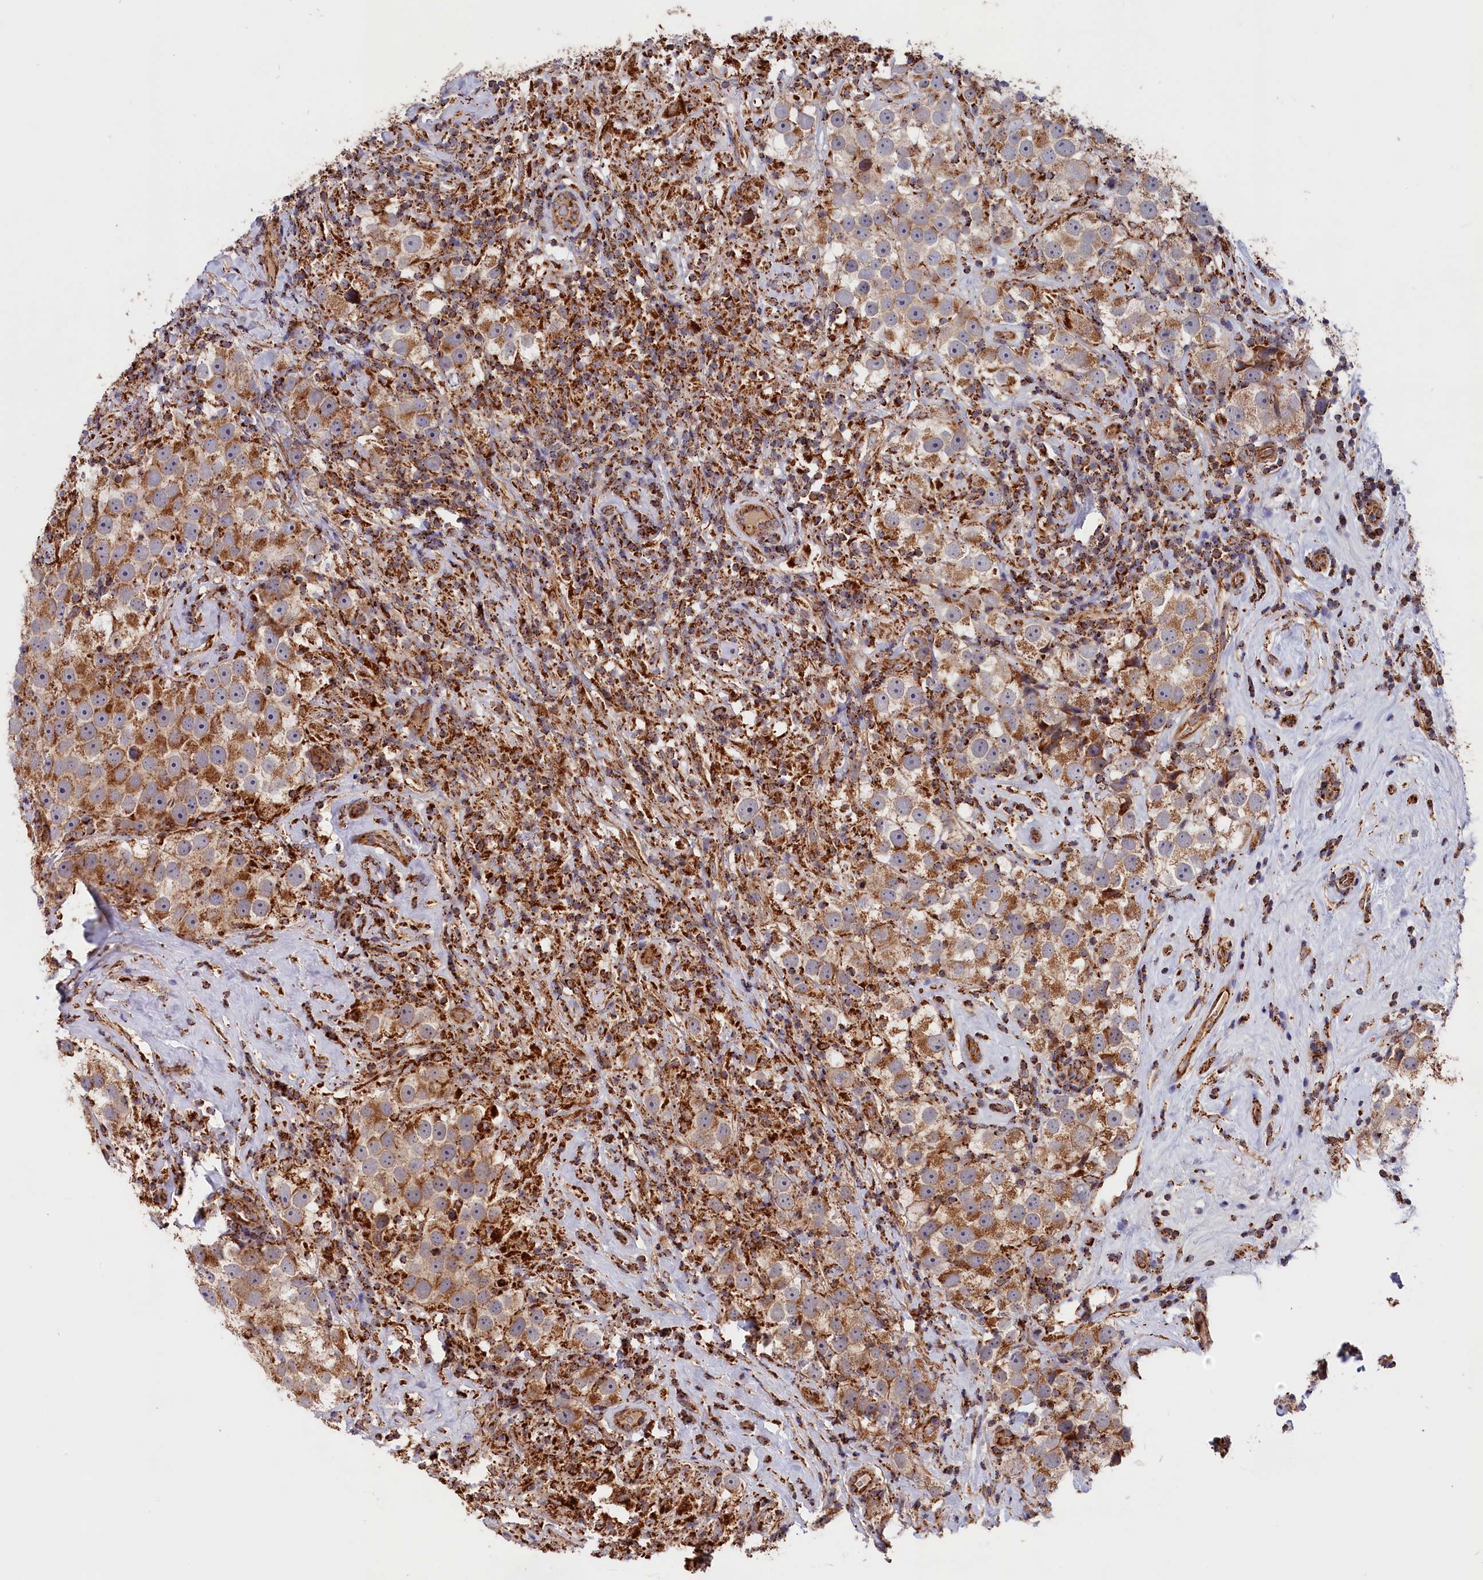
{"staining": {"intensity": "strong", "quantity": "25%-75%", "location": "cytoplasmic/membranous"}, "tissue": "testis cancer", "cell_type": "Tumor cells", "image_type": "cancer", "snomed": [{"axis": "morphology", "description": "Seminoma, NOS"}, {"axis": "topography", "description": "Testis"}], "caption": "Immunohistochemical staining of testis cancer (seminoma) shows high levels of strong cytoplasmic/membranous protein expression in about 25%-75% of tumor cells.", "gene": "MACROD1", "patient": {"sex": "male", "age": 49}}